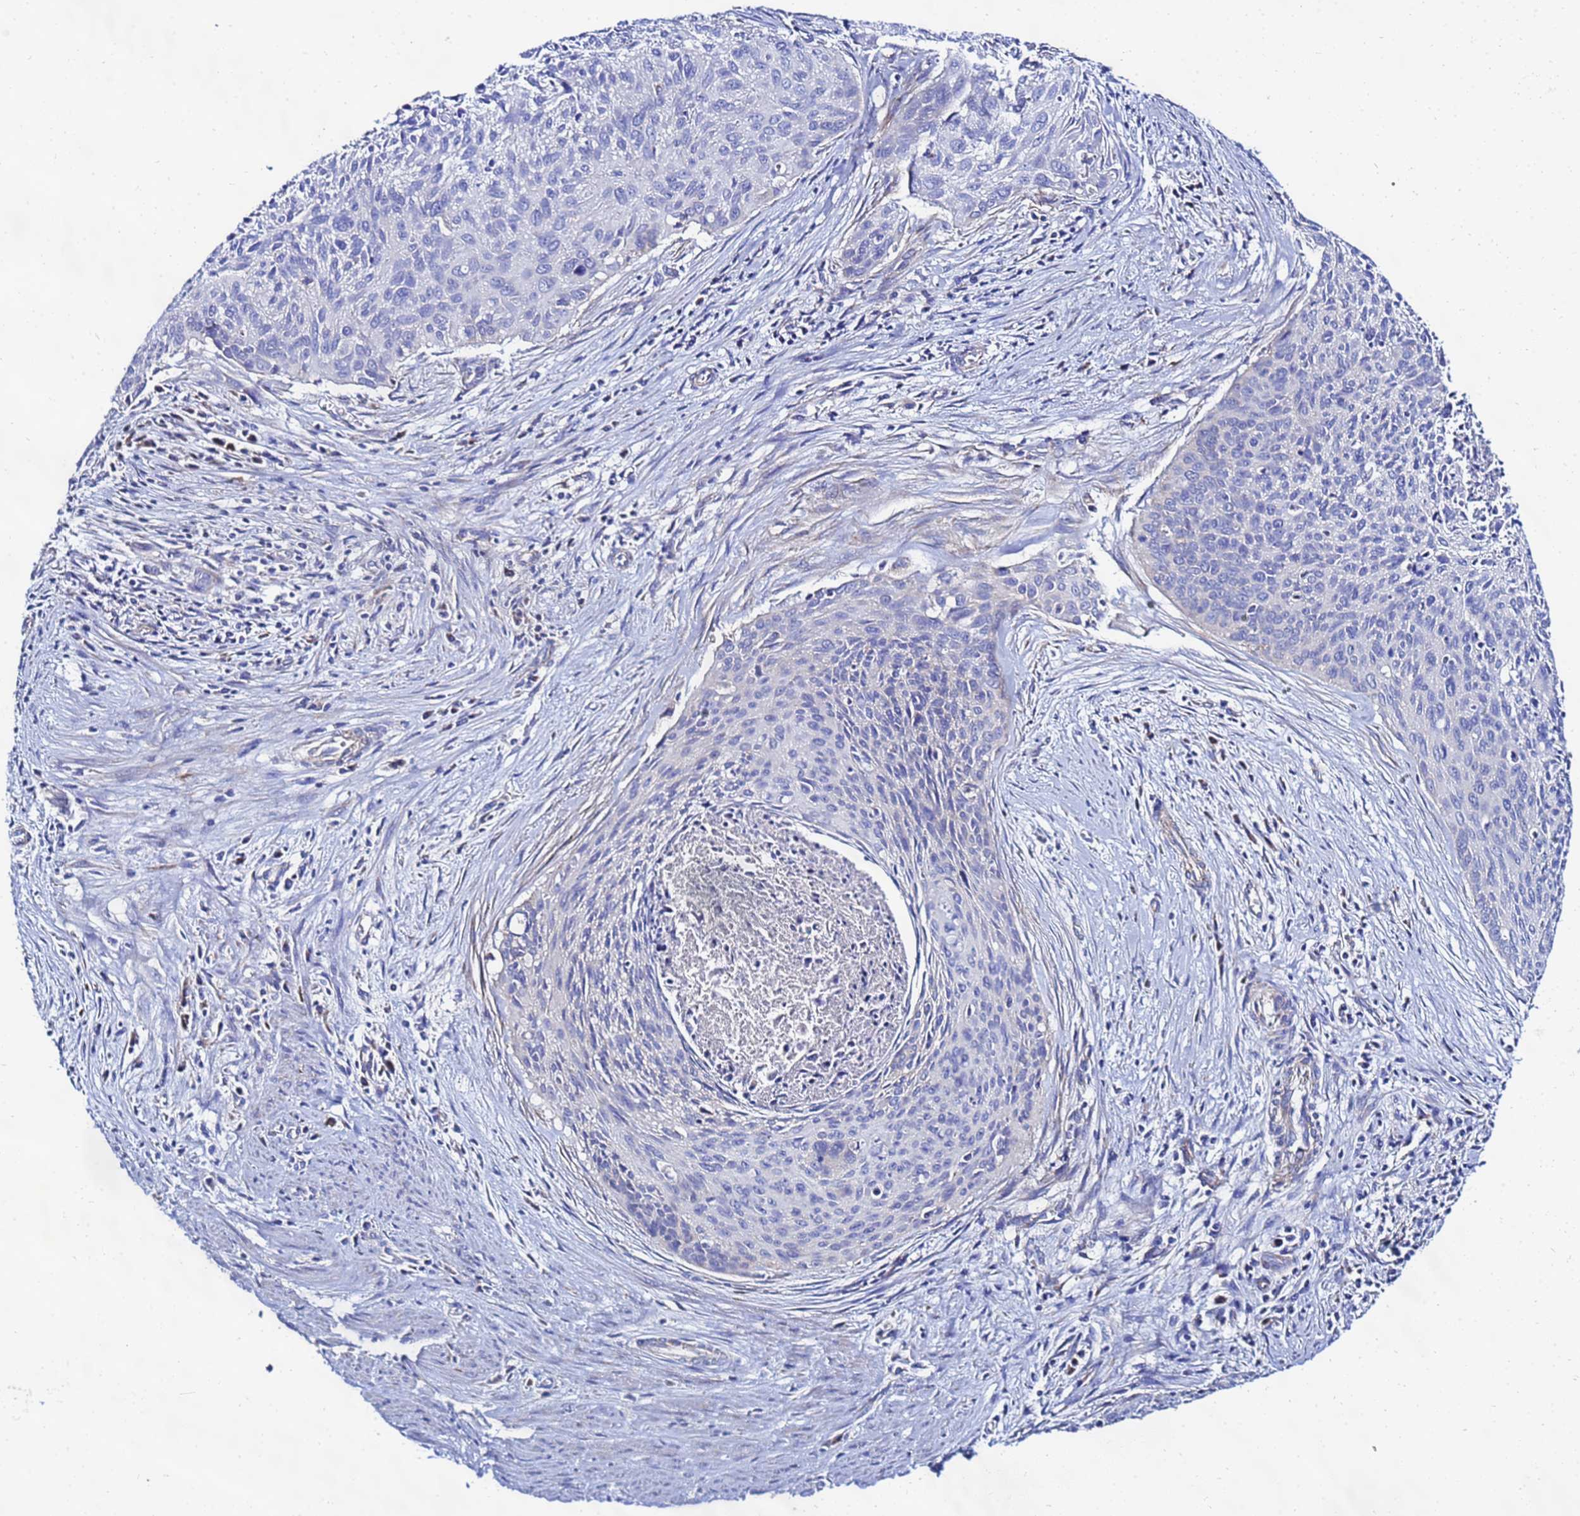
{"staining": {"intensity": "negative", "quantity": "none", "location": "none"}, "tissue": "cervical cancer", "cell_type": "Tumor cells", "image_type": "cancer", "snomed": [{"axis": "morphology", "description": "Squamous cell carcinoma, NOS"}, {"axis": "topography", "description": "Cervix"}], "caption": "IHC histopathology image of neoplastic tissue: cervical cancer stained with DAB (3,3'-diaminobenzidine) exhibits no significant protein expression in tumor cells.", "gene": "FAHD2A", "patient": {"sex": "female", "age": 55}}